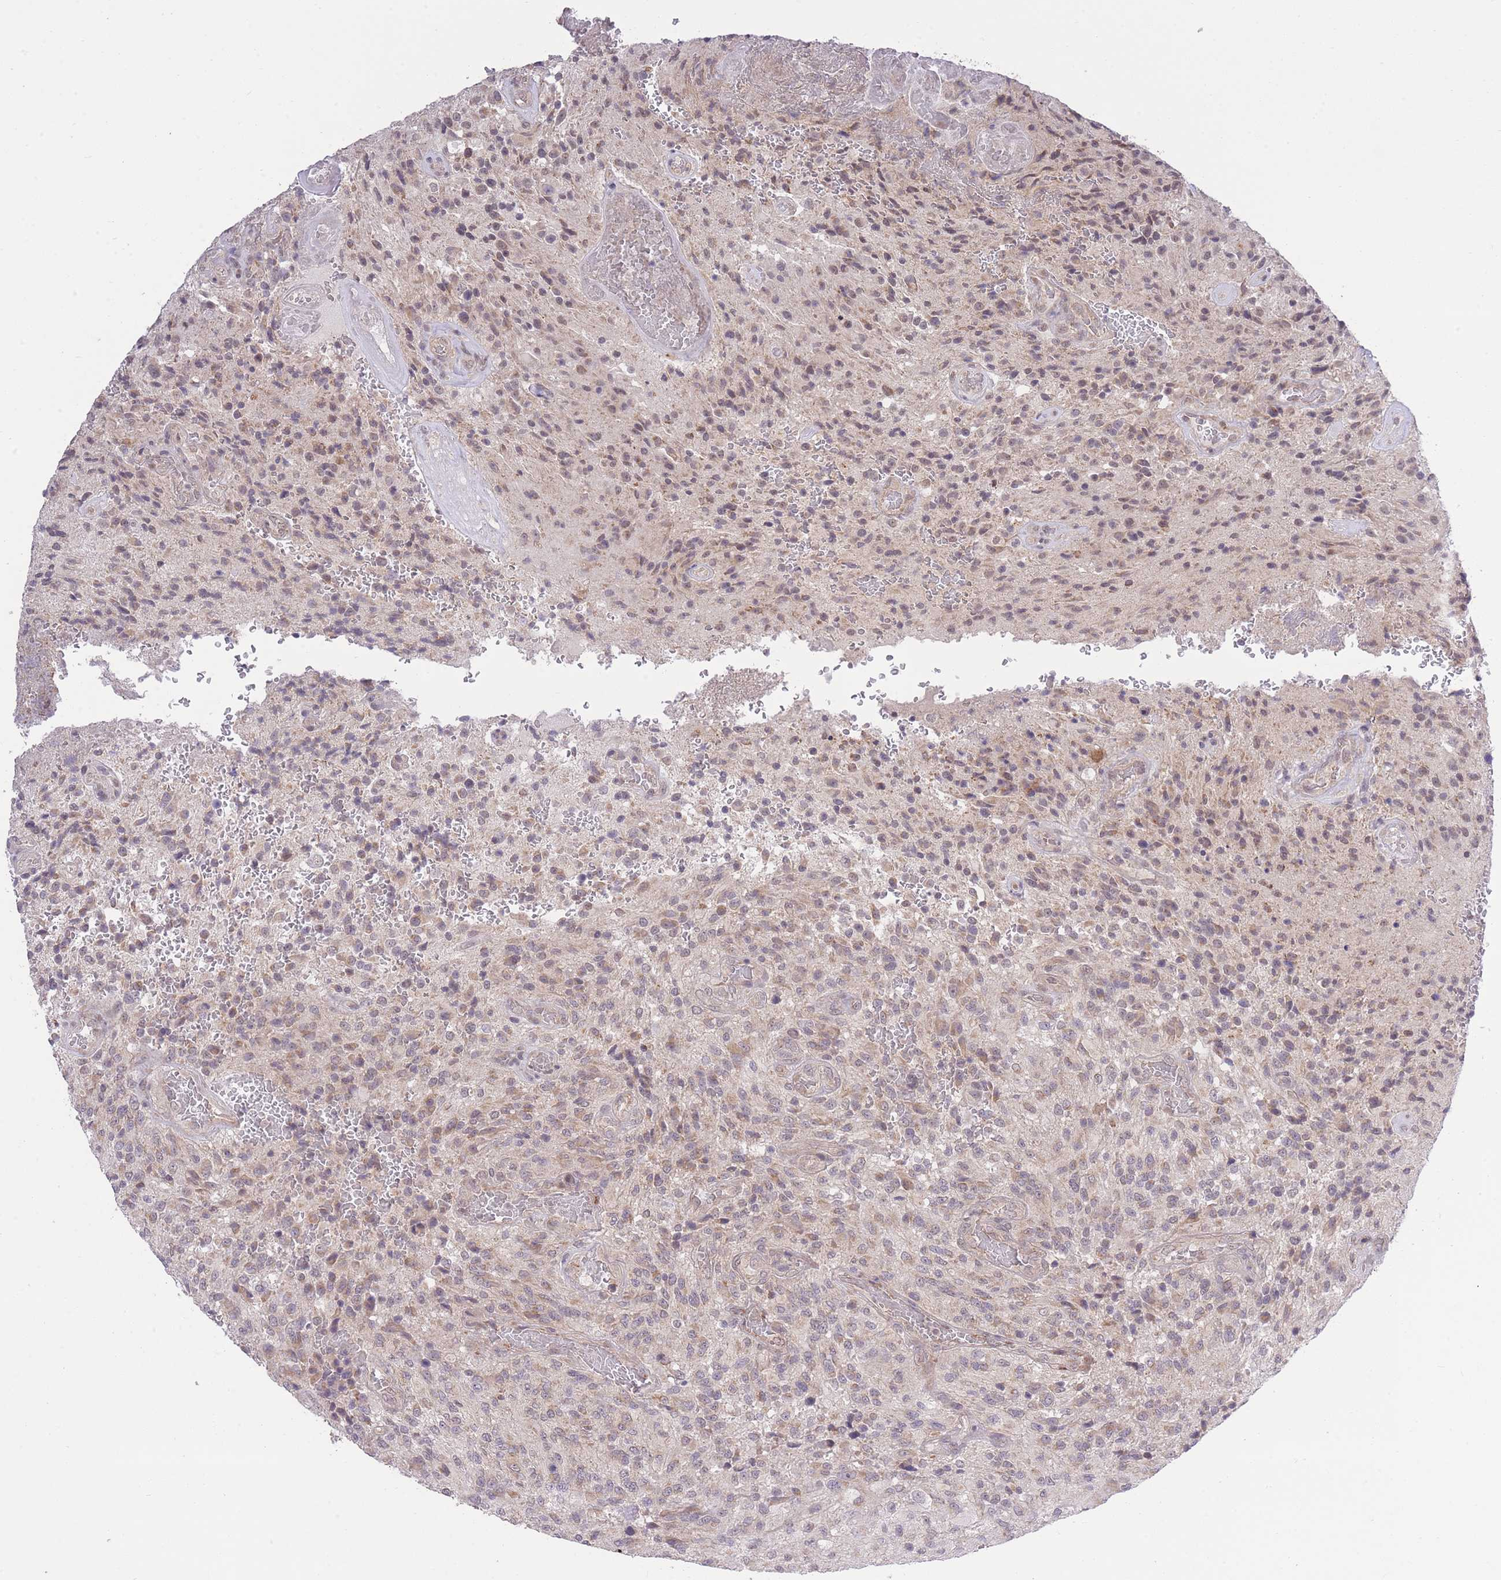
{"staining": {"intensity": "negative", "quantity": "none", "location": "none"}, "tissue": "glioma", "cell_type": "Tumor cells", "image_type": "cancer", "snomed": [{"axis": "morphology", "description": "Normal tissue, NOS"}, {"axis": "morphology", "description": "Glioma, malignant, High grade"}, {"axis": "topography", "description": "Cerebral cortex"}], "caption": "There is no significant positivity in tumor cells of glioma.", "gene": "ELOA2", "patient": {"sex": "male", "age": 56}}